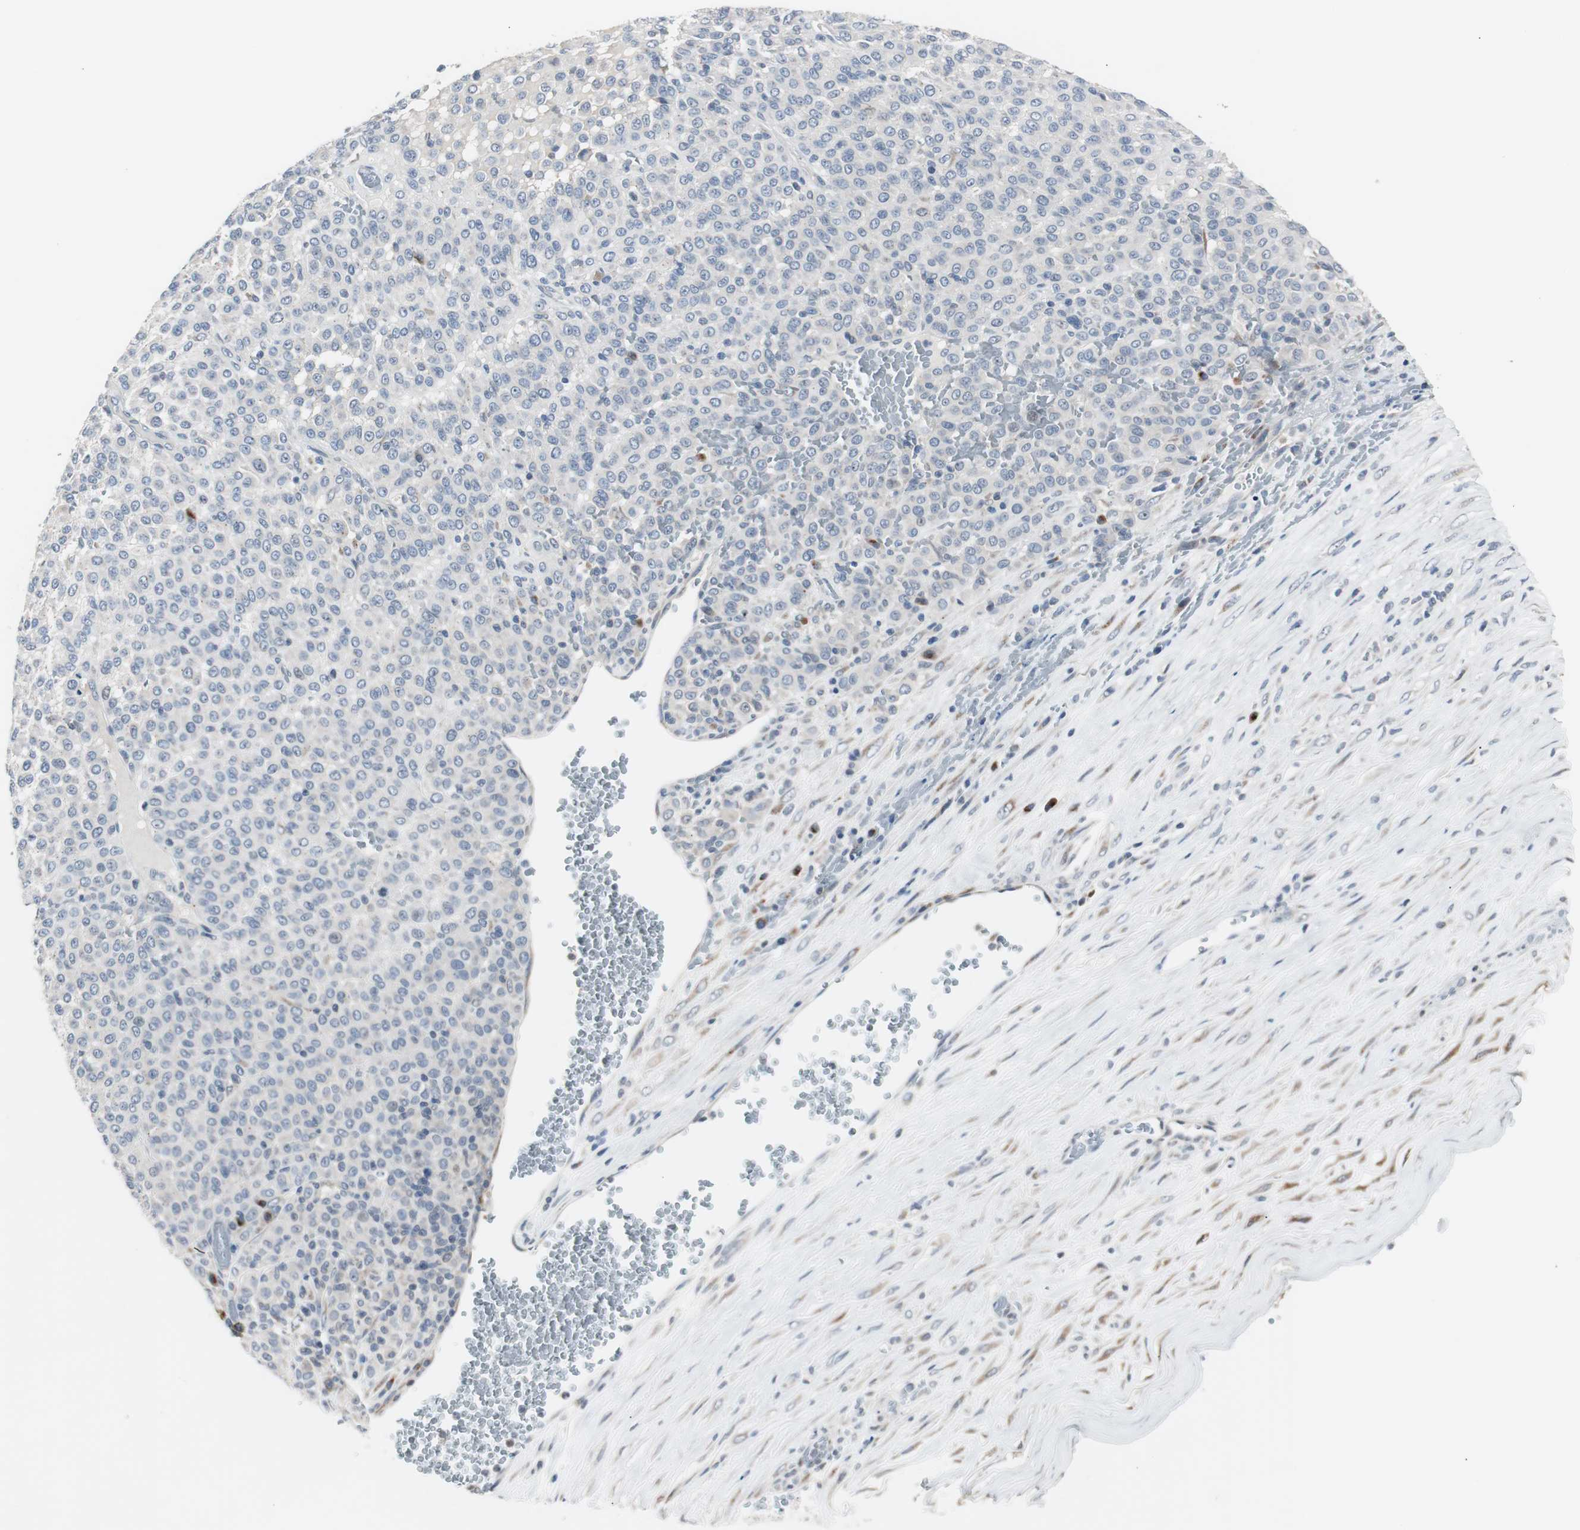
{"staining": {"intensity": "negative", "quantity": "none", "location": "none"}, "tissue": "melanoma", "cell_type": "Tumor cells", "image_type": "cancer", "snomed": [{"axis": "morphology", "description": "Malignant melanoma, Metastatic site"}, {"axis": "topography", "description": "Pancreas"}], "caption": "This is an immunohistochemistry (IHC) photomicrograph of malignant melanoma (metastatic site). There is no positivity in tumor cells.", "gene": "SOX30", "patient": {"sex": "female", "age": 30}}